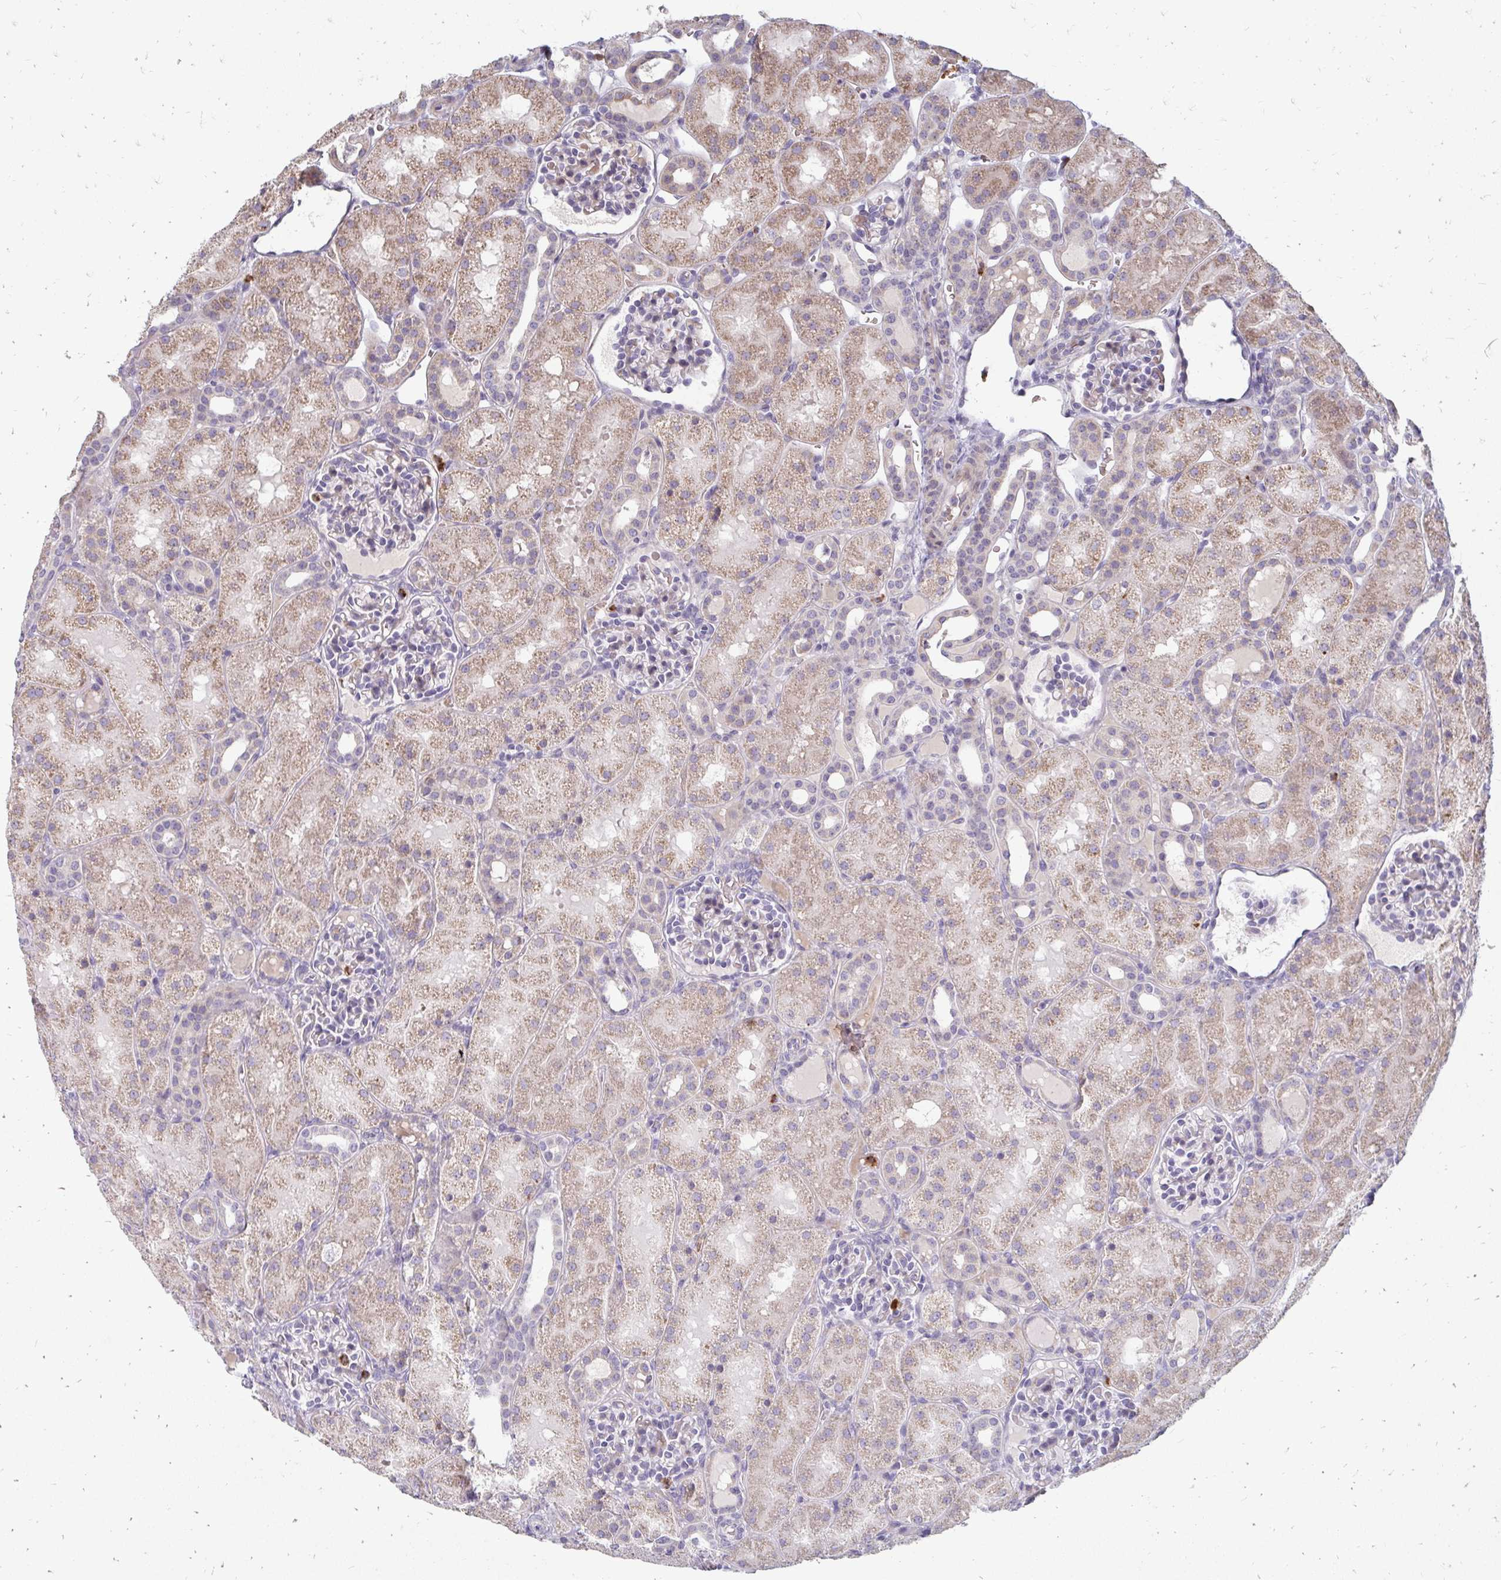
{"staining": {"intensity": "negative", "quantity": "none", "location": "none"}, "tissue": "kidney", "cell_type": "Cells in glomeruli", "image_type": "normal", "snomed": [{"axis": "morphology", "description": "Normal tissue, NOS"}, {"axis": "topography", "description": "Kidney"}], "caption": "IHC photomicrograph of unremarkable human kidney stained for a protein (brown), which demonstrates no positivity in cells in glomeruli. (Stains: DAB IHC with hematoxylin counter stain, Microscopy: brightfield microscopy at high magnification).", "gene": "RAB33A", "patient": {"sex": "male", "age": 2}}